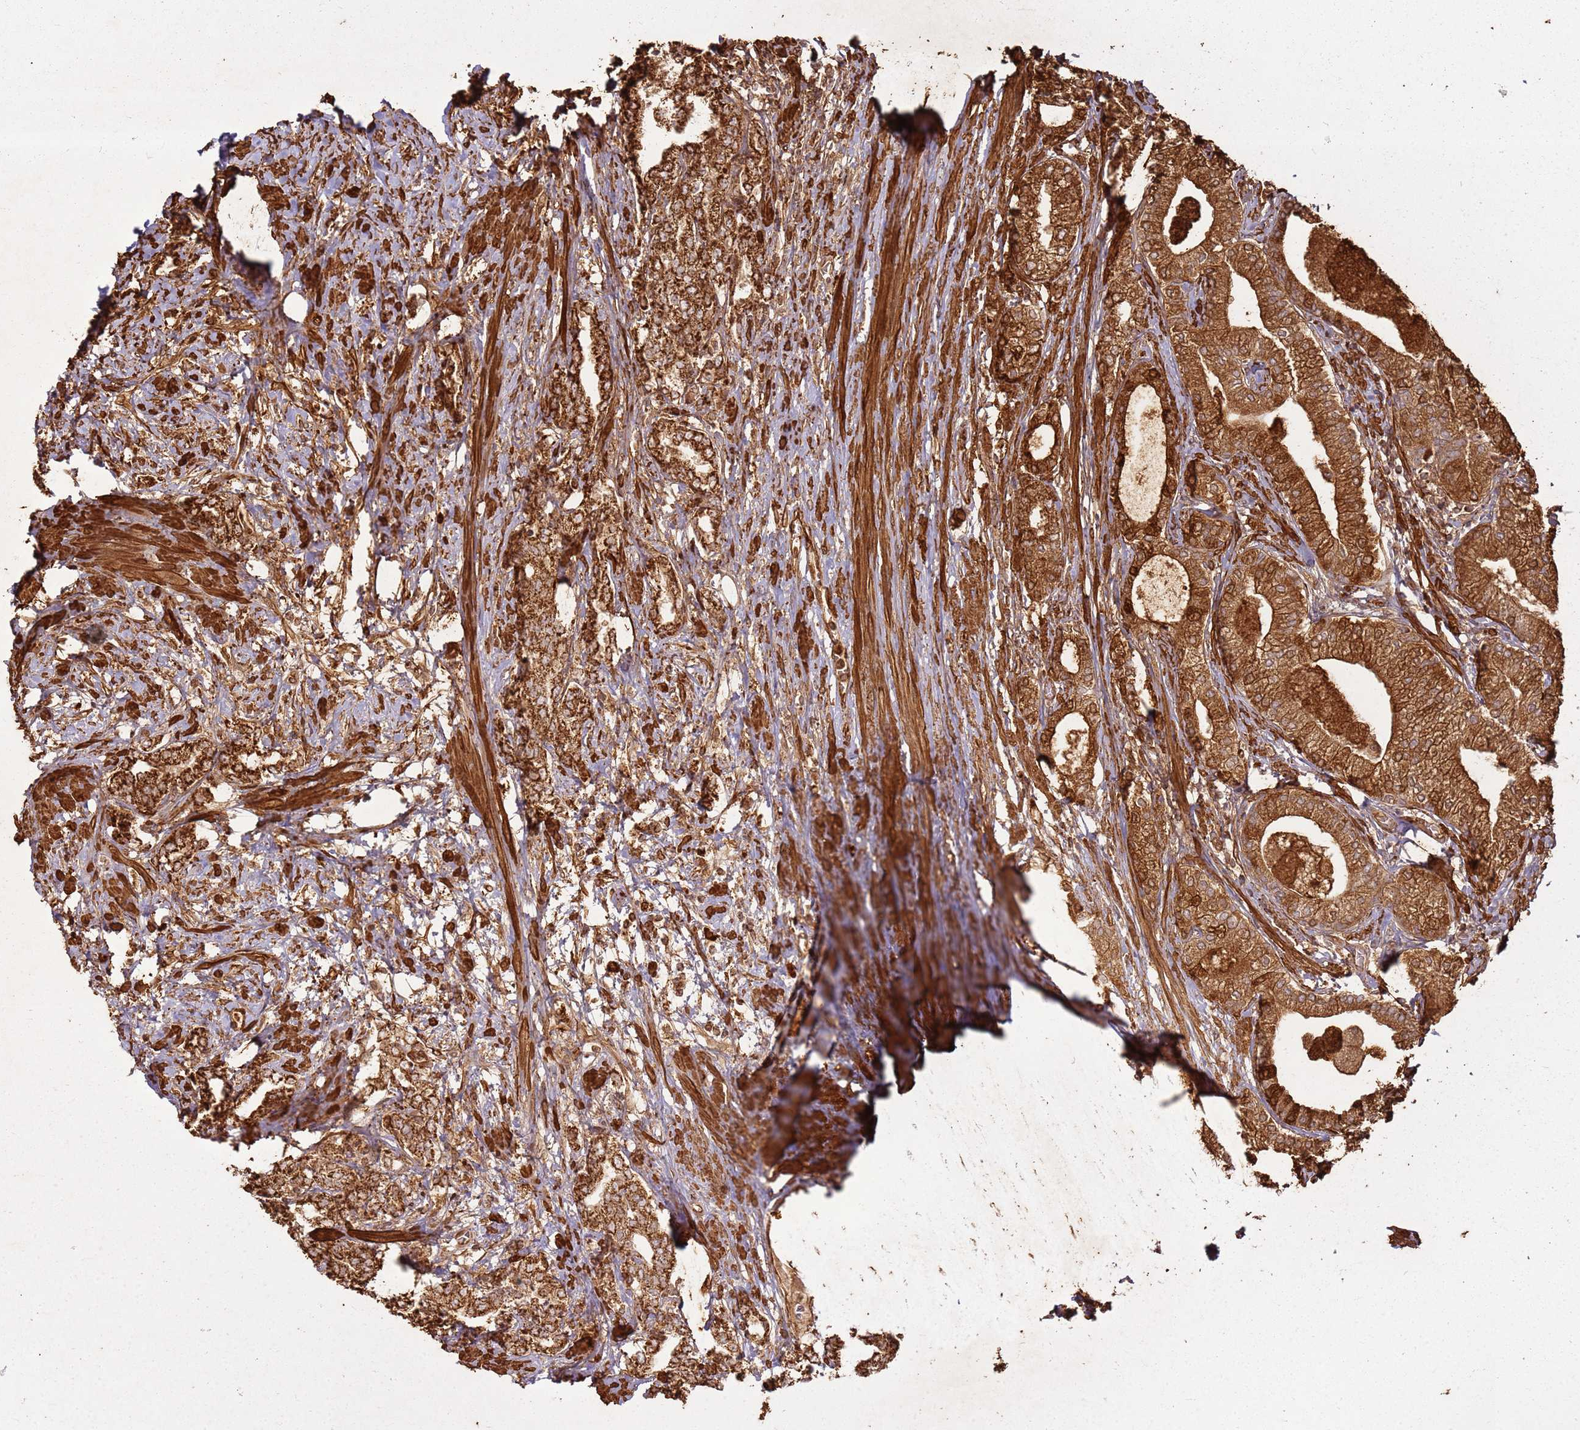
{"staining": {"intensity": "strong", "quantity": ">75%", "location": "cytoplasmic/membranous"}, "tissue": "prostate cancer", "cell_type": "Tumor cells", "image_type": "cancer", "snomed": [{"axis": "morphology", "description": "Adenocarcinoma, High grade"}, {"axis": "topography", "description": "Prostate"}], "caption": "Prostate cancer (adenocarcinoma (high-grade)) stained with DAB (3,3'-diaminobenzidine) IHC demonstrates high levels of strong cytoplasmic/membranous expression in approximately >75% of tumor cells.", "gene": "DDX59", "patient": {"sex": "male", "age": 64}}